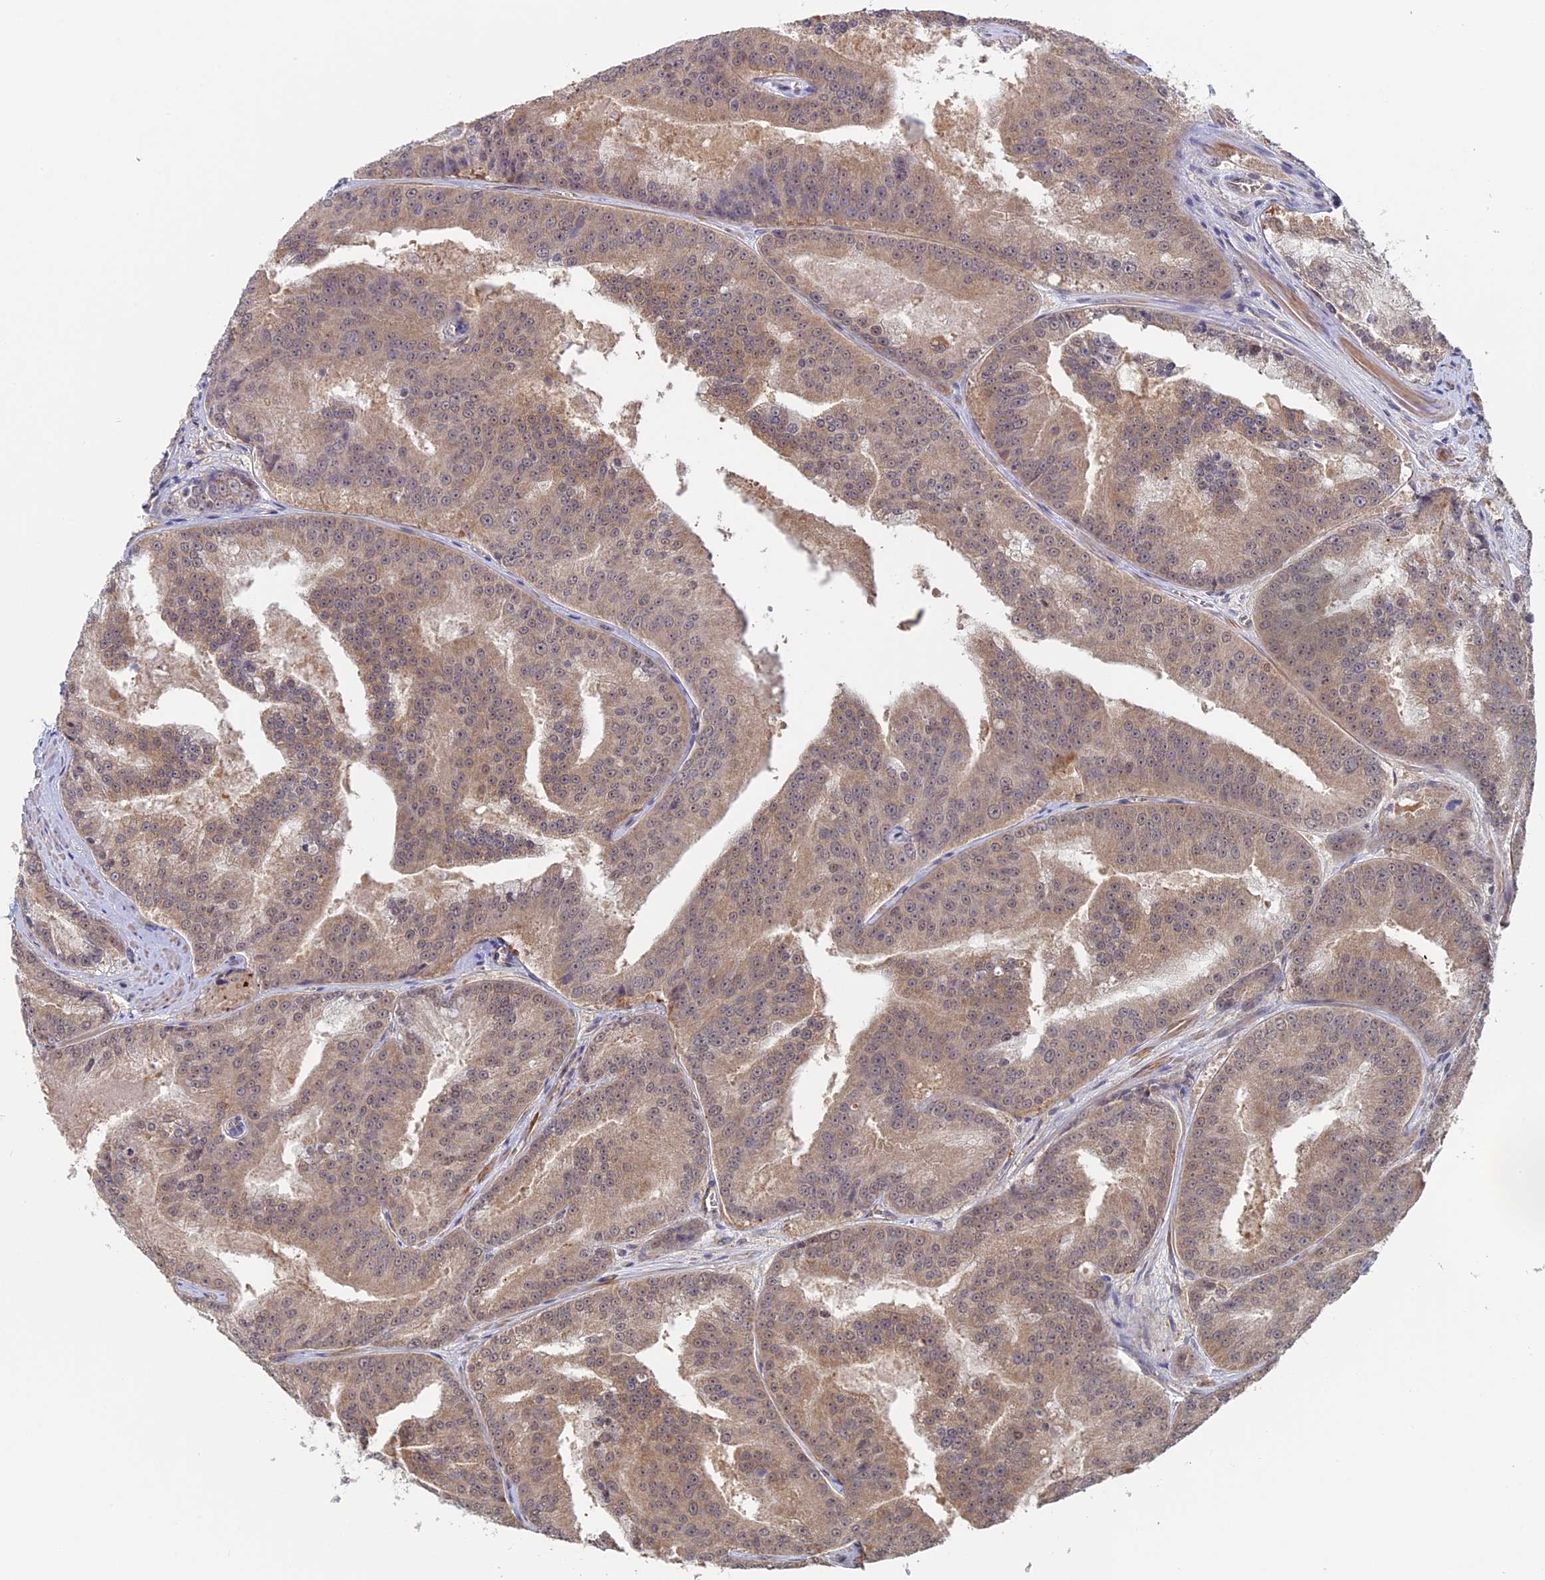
{"staining": {"intensity": "weak", "quantity": ">75%", "location": "cytoplasmic/membranous,nuclear"}, "tissue": "prostate cancer", "cell_type": "Tumor cells", "image_type": "cancer", "snomed": [{"axis": "morphology", "description": "Adenocarcinoma, High grade"}, {"axis": "topography", "description": "Prostate"}], "caption": "Weak cytoplasmic/membranous and nuclear protein expression is present in about >75% of tumor cells in prostate cancer (high-grade adenocarcinoma).", "gene": "FAM98C", "patient": {"sex": "male", "age": 61}}